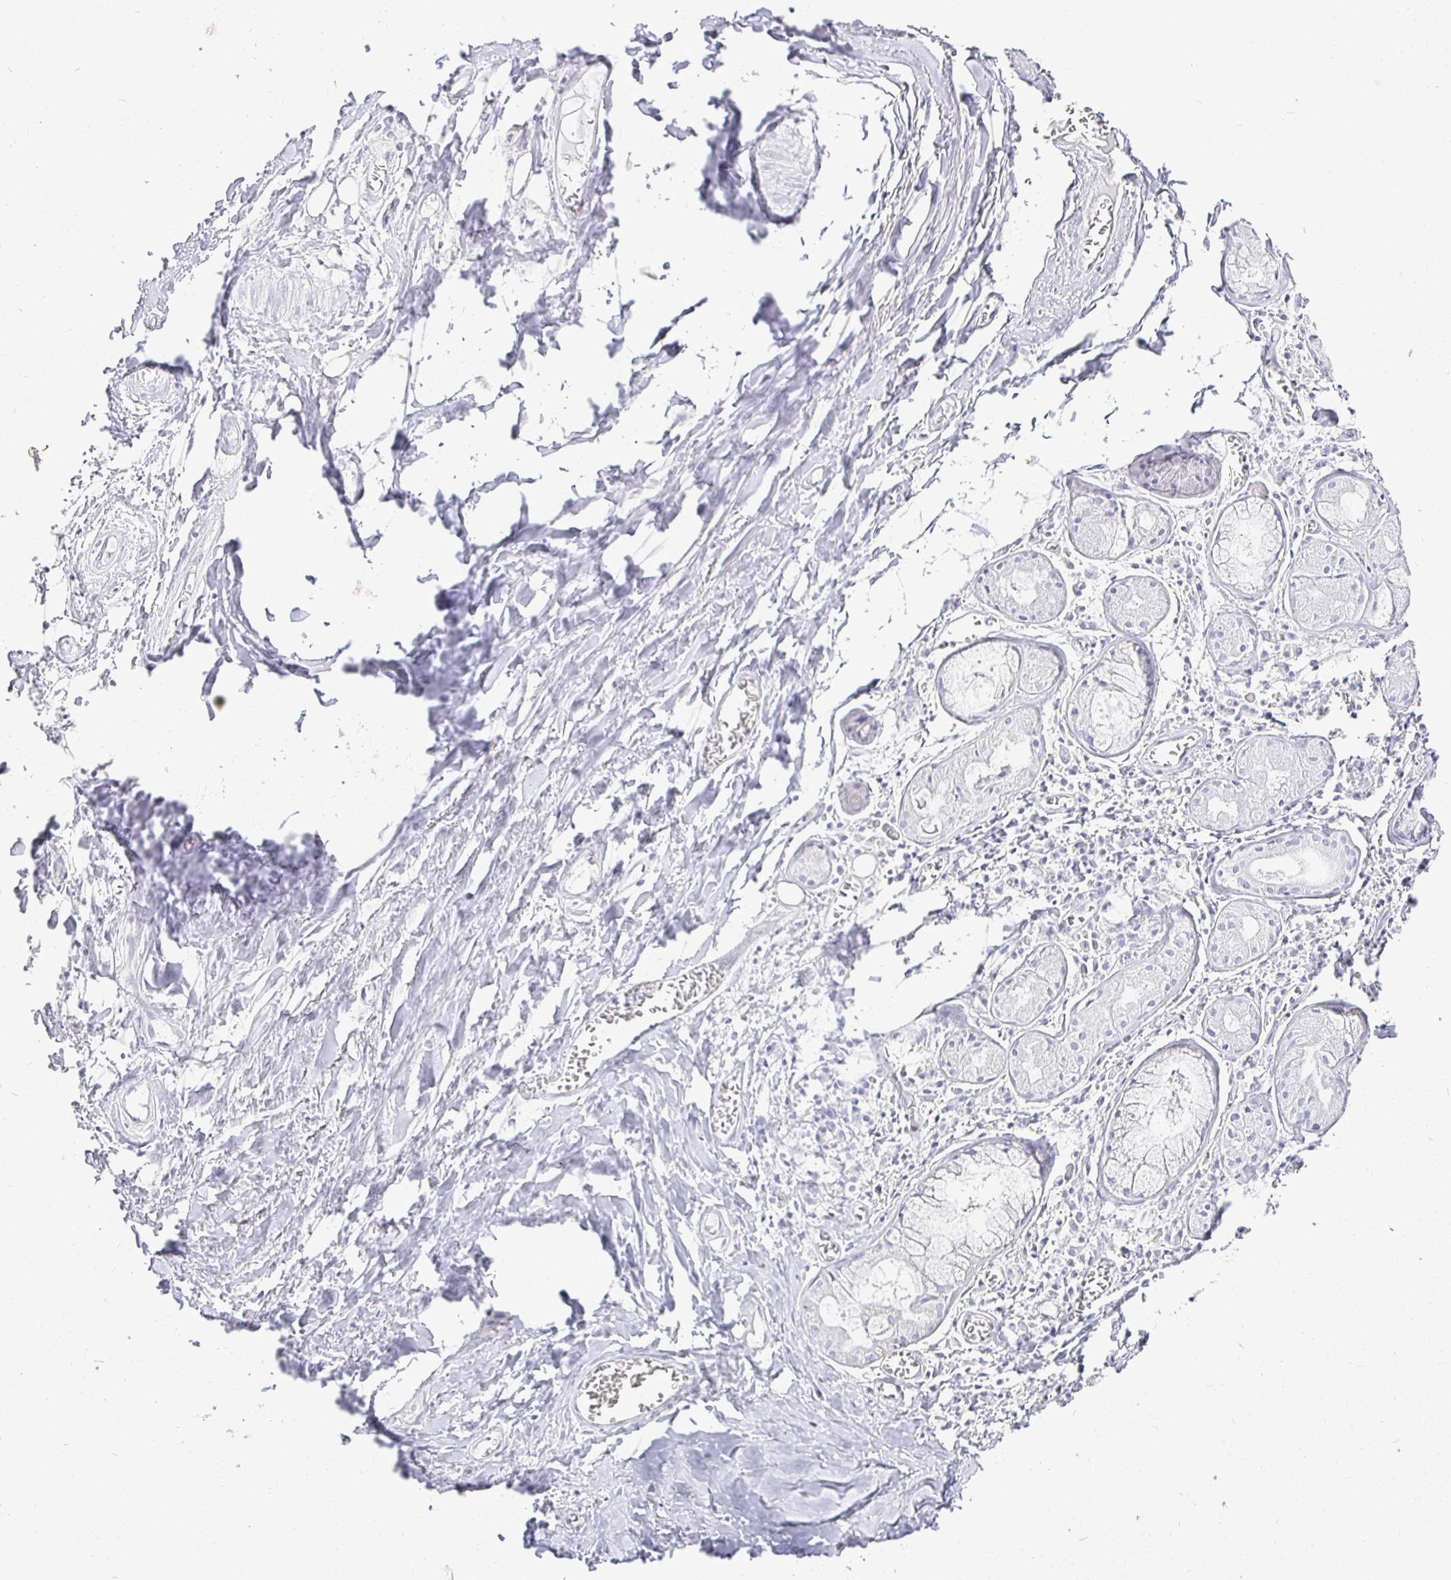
{"staining": {"intensity": "negative", "quantity": "none", "location": "none"}, "tissue": "soft tissue", "cell_type": "Fibroblasts", "image_type": "normal", "snomed": [{"axis": "morphology", "description": "Normal tissue, NOS"}, {"axis": "topography", "description": "Cartilage tissue"}], "caption": "Fibroblasts show no significant expression in benign soft tissue. (Immunohistochemistry, brightfield microscopy, high magnification).", "gene": "KIF21A", "patient": {"sex": "male", "age": 57}}